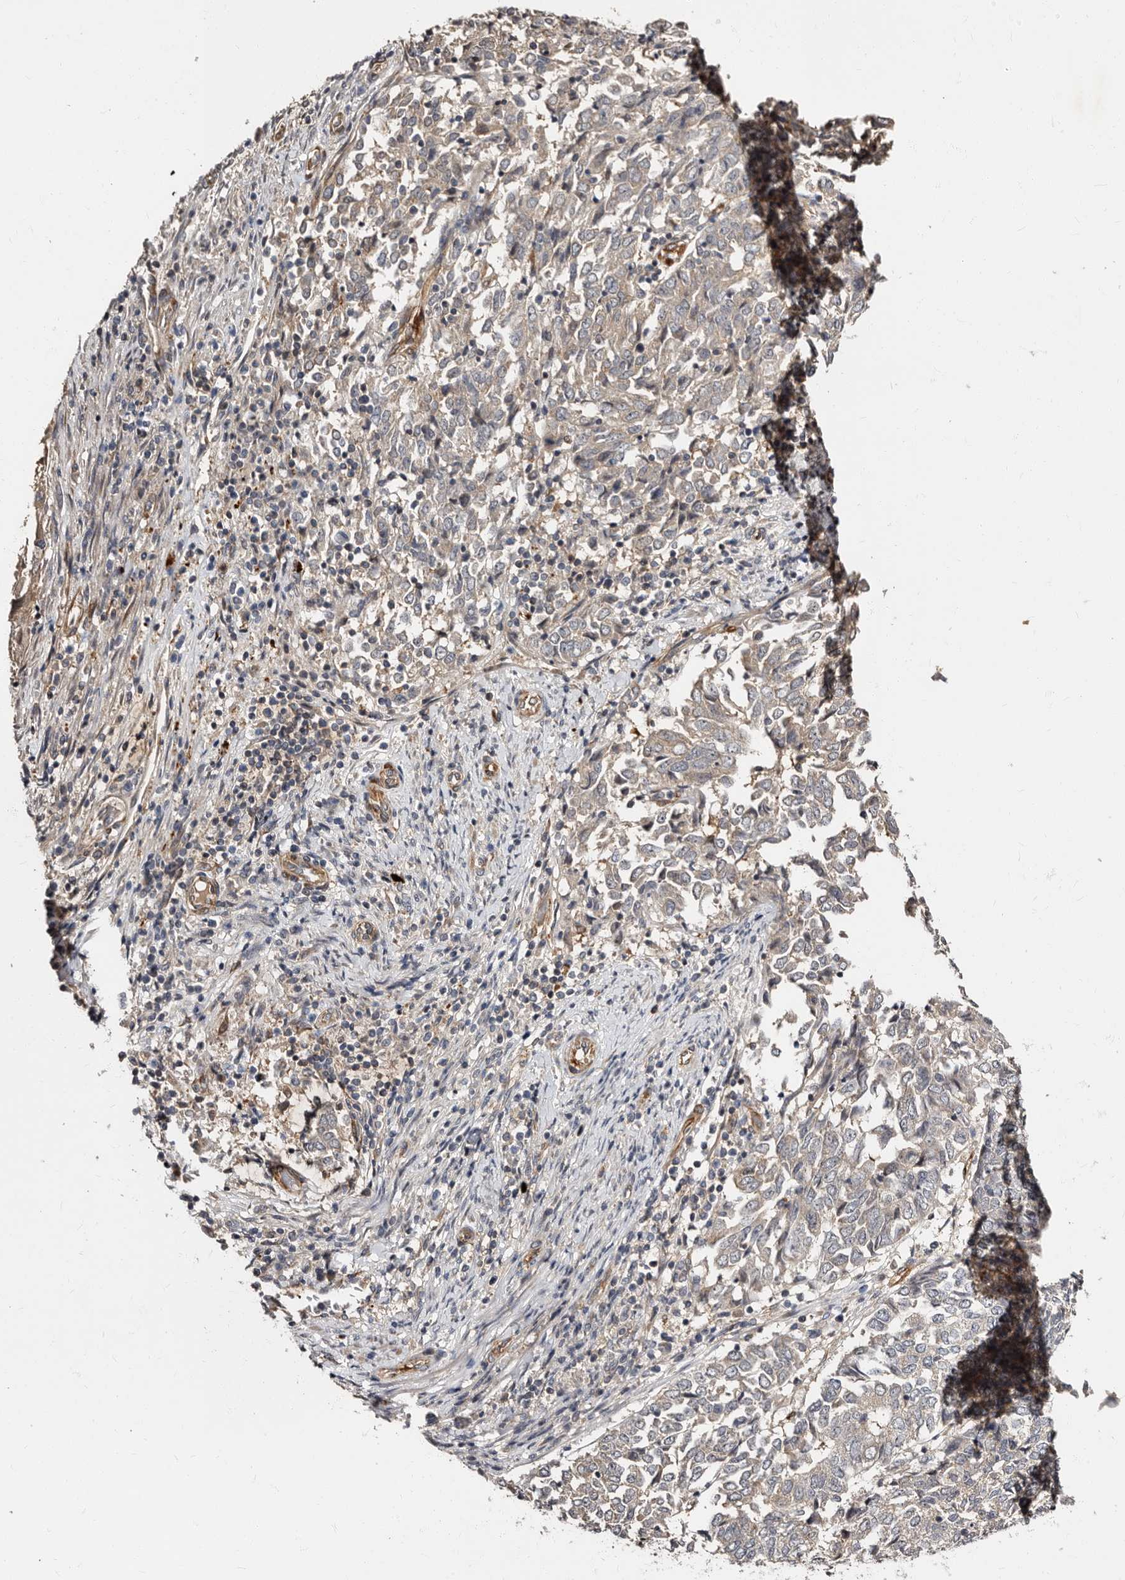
{"staining": {"intensity": "negative", "quantity": "none", "location": "none"}, "tissue": "endometrial cancer", "cell_type": "Tumor cells", "image_type": "cancer", "snomed": [{"axis": "morphology", "description": "Adenocarcinoma, NOS"}, {"axis": "topography", "description": "Endometrium"}], "caption": "There is no significant positivity in tumor cells of endometrial cancer (adenocarcinoma).", "gene": "TBC1D22B", "patient": {"sex": "female", "age": 80}}